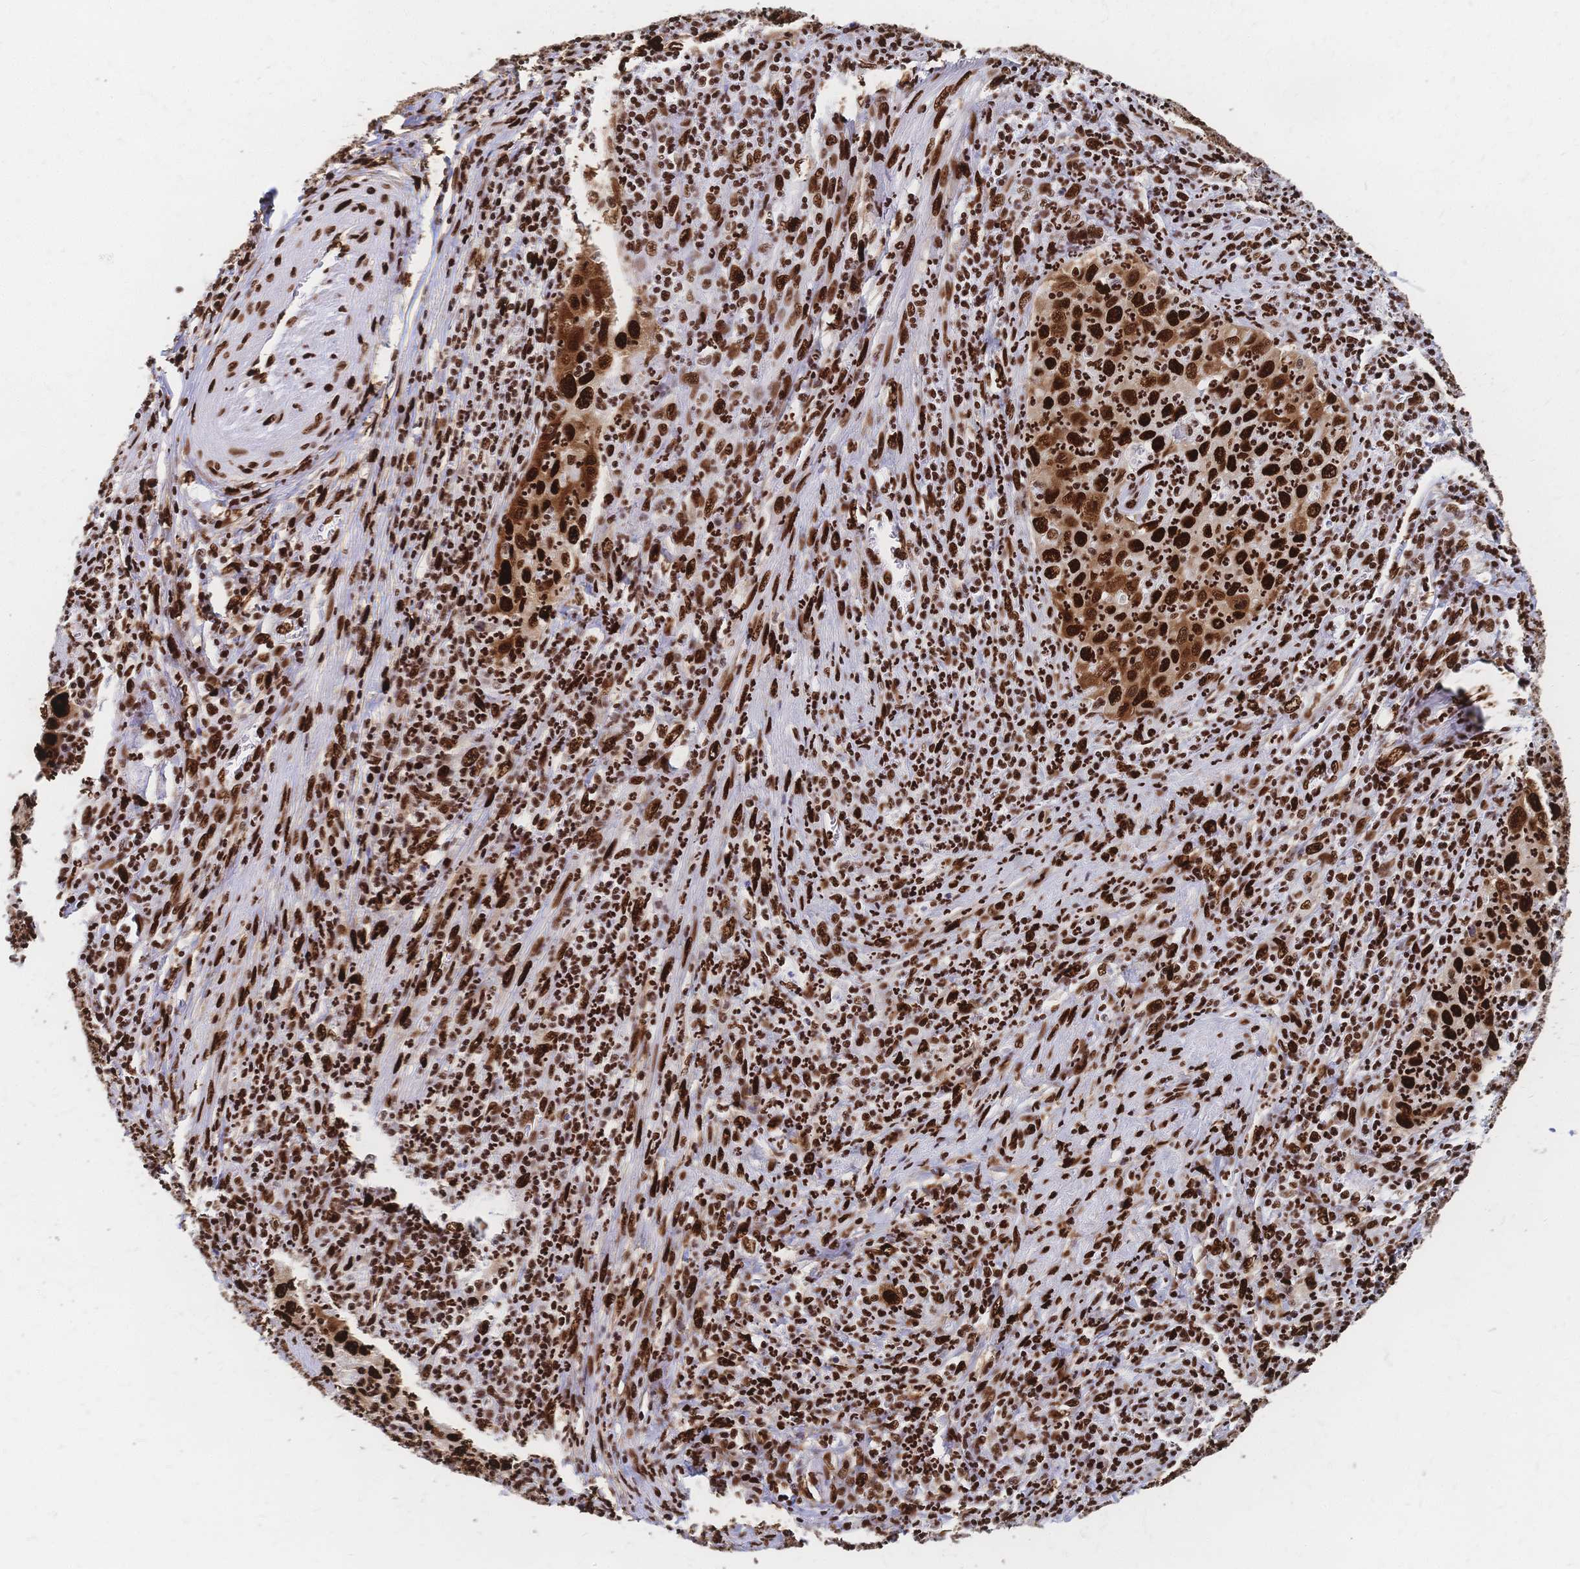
{"staining": {"intensity": "strong", "quantity": ">75%", "location": "nuclear"}, "tissue": "cervical cancer", "cell_type": "Tumor cells", "image_type": "cancer", "snomed": [{"axis": "morphology", "description": "Squamous cell carcinoma, NOS"}, {"axis": "topography", "description": "Cervix"}], "caption": "This histopathology image shows immunohistochemistry (IHC) staining of human cervical squamous cell carcinoma, with high strong nuclear staining in approximately >75% of tumor cells.", "gene": "HDGF", "patient": {"sex": "female", "age": 30}}